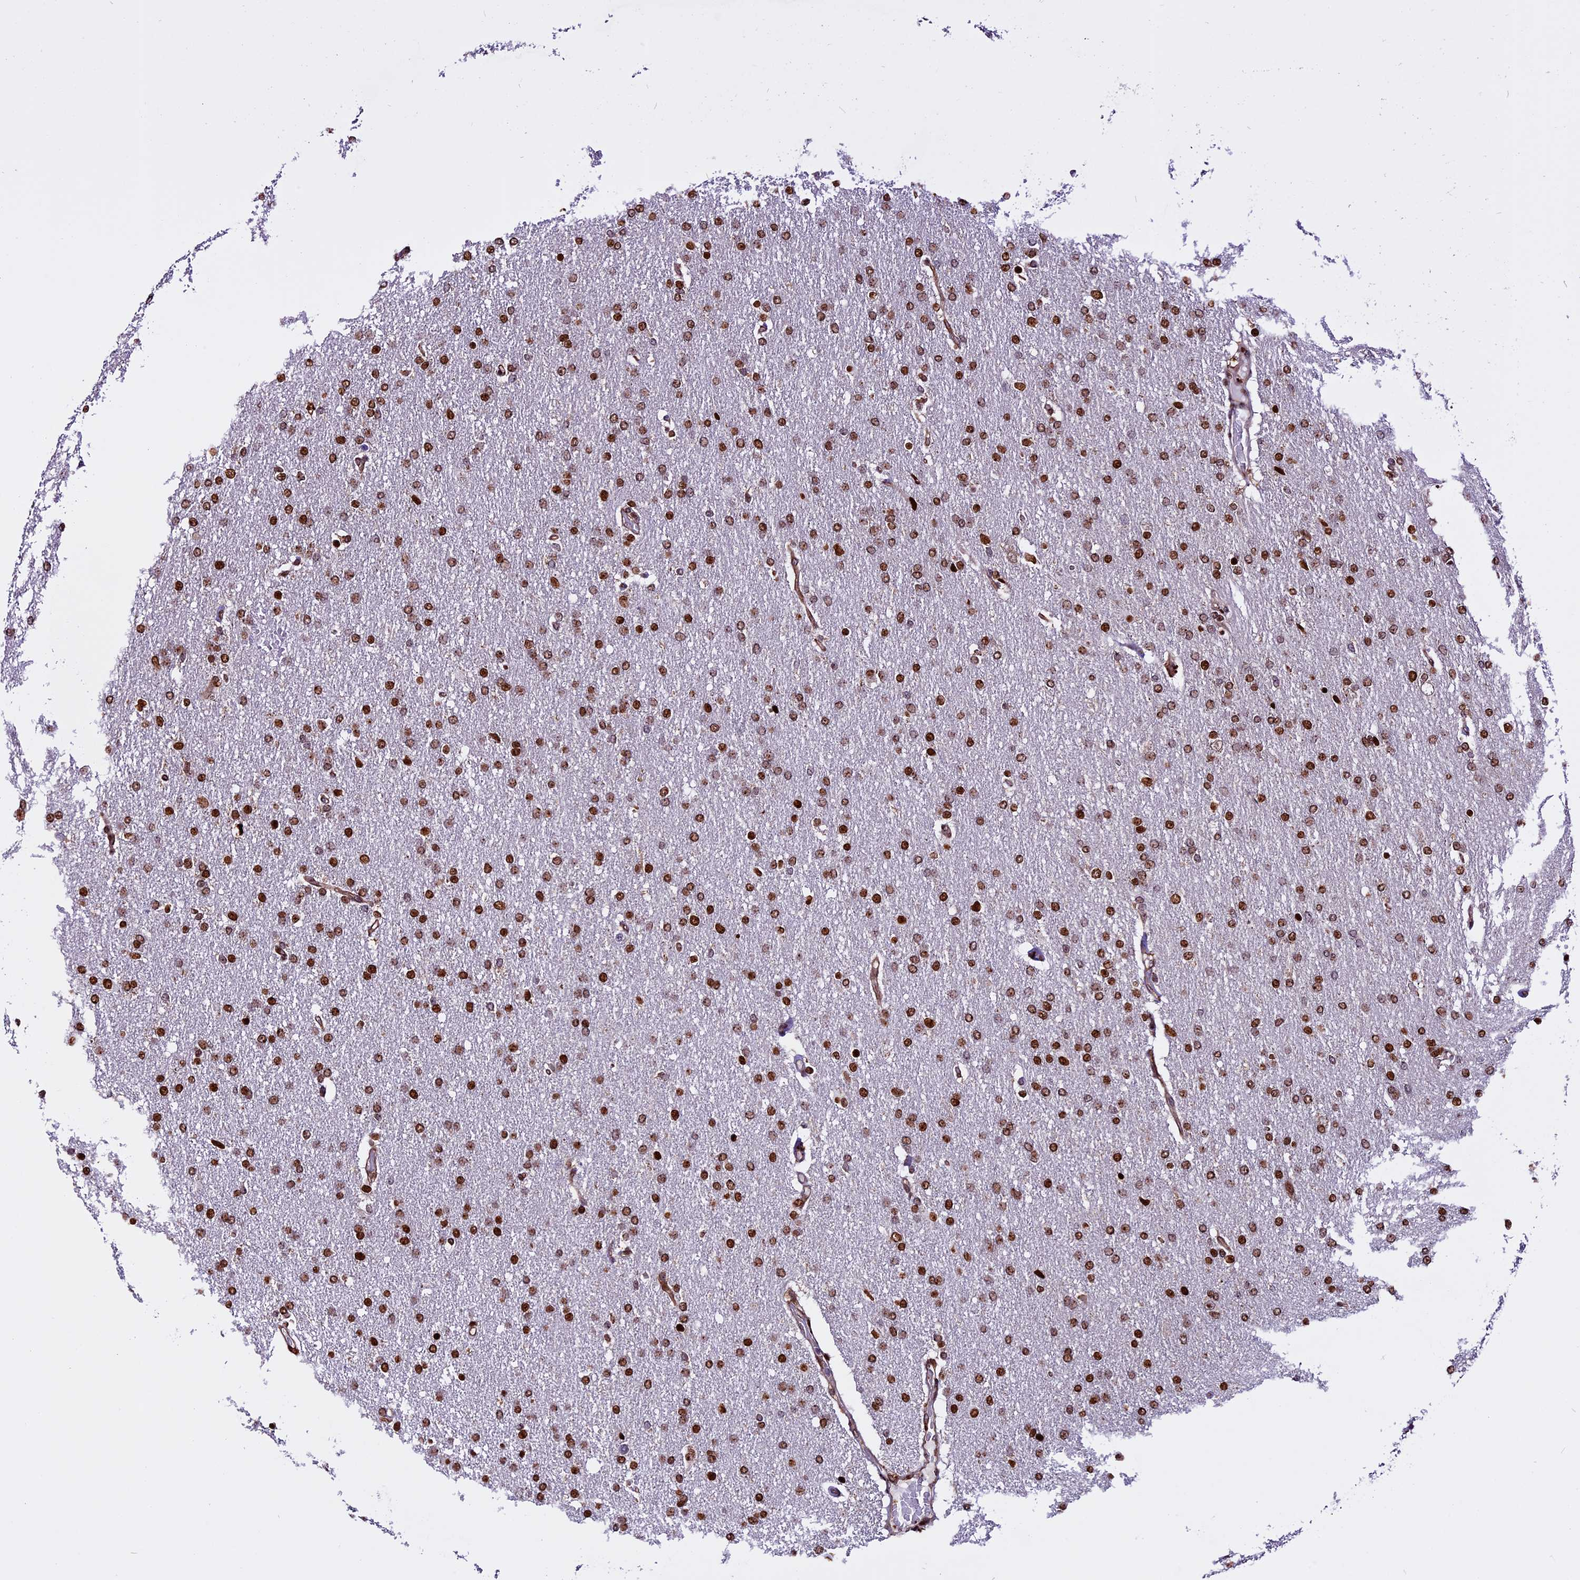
{"staining": {"intensity": "moderate", "quantity": ">75%", "location": "nuclear"}, "tissue": "glioma", "cell_type": "Tumor cells", "image_type": "cancer", "snomed": [{"axis": "morphology", "description": "Glioma, malignant, High grade"}, {"axis": "topography", "description": "Brain"}], "caption": "An image of human glioma stained for a protein exhibits moderate nuclear brown staining in tumor cells.", "gene": "RINL", "patient": {"sex": "male", "age": 72}}